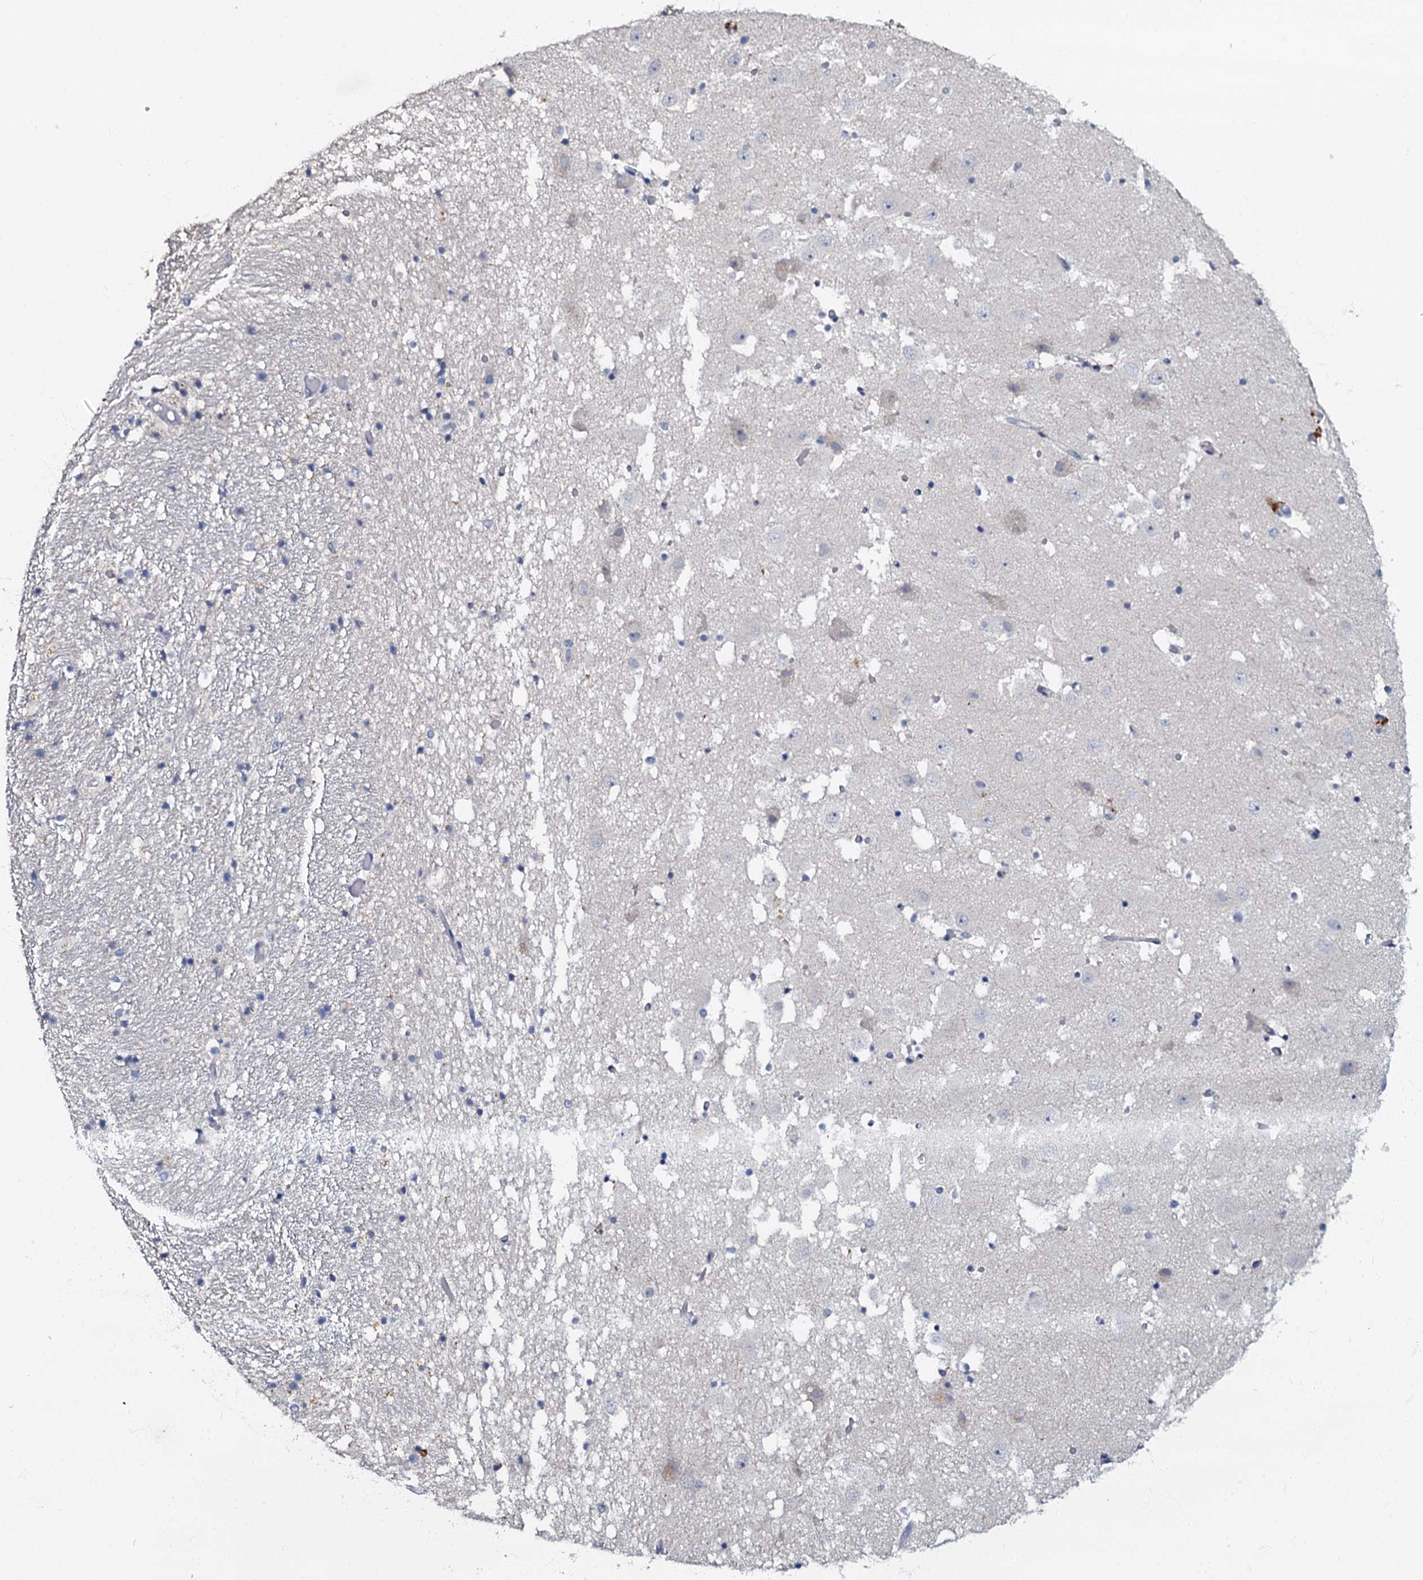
{"staining": {"intensity": "negative", "quantity": "none", "location": "none"}, "tissue": "hippocampus", "cell_type": "Glial cells", "image_type": "normal", "snomed": [{"axis": "morphology", "description": "Normal tissue, NOS"}, {"axis": "topography", "description": "Hippocampus"}], "caption": "This micrograph is of unremarkable hippocampus stained with immunohistochemistry to label a protein in brown with the nuclei are counter-stained blue. There is no staining in glial cells.", "gene": "OLAH", "patient": {"sex": "female", "age": 52}}